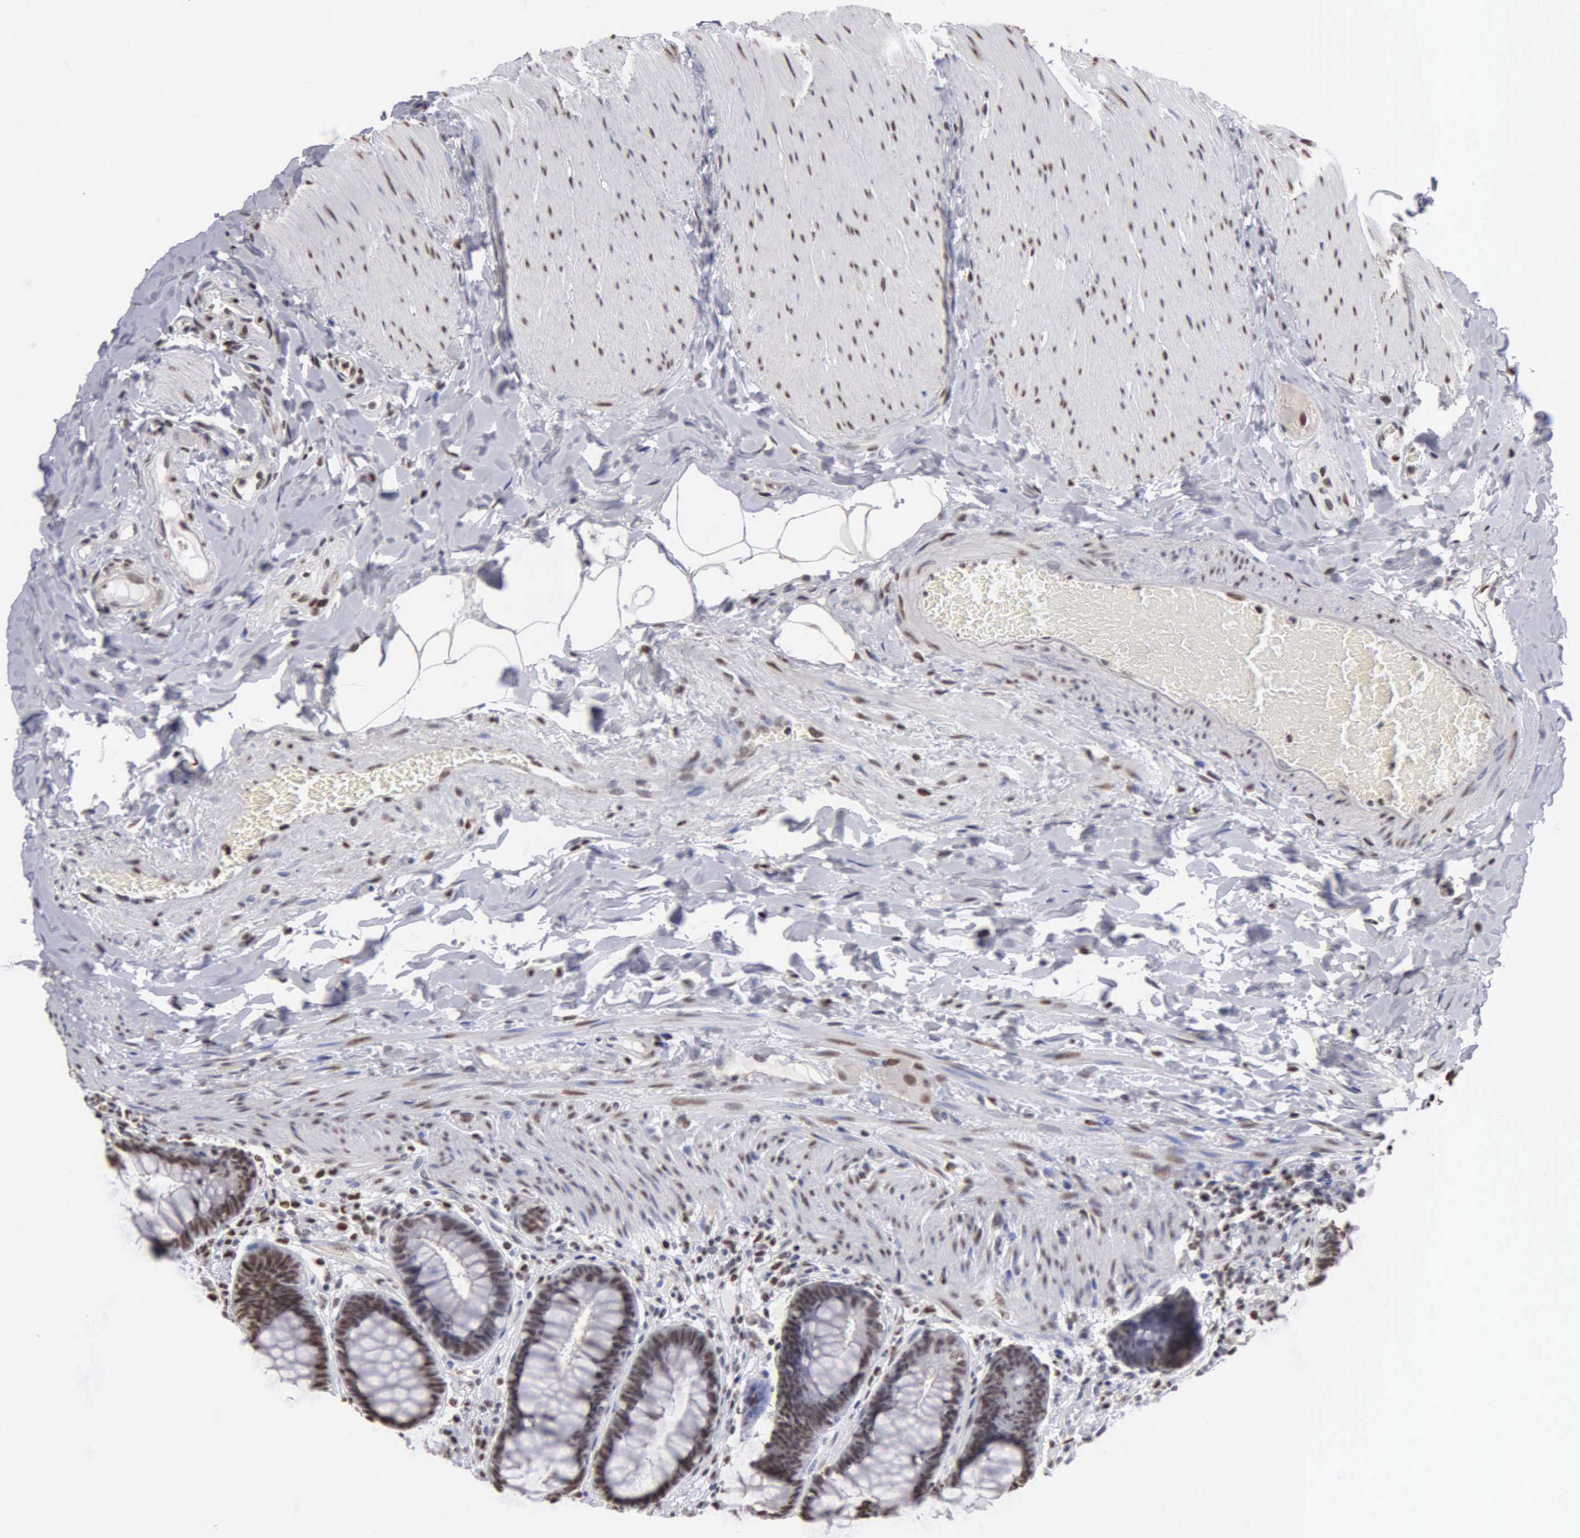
{"staining": {"intensity": "moderate", "quantity": "25%-75%", "location": "nuclear"}, "tissue": "rectum", "cell_type": "Glandular cells", "image_type": "normal", "snomed": [{"axis": "morphology", "description": "Normal tissue, NOS"}, {"axis": "topography", "description": "Rectum"}], "caption": "DAB immunohistochemical staining of normal human rectum demonstrates moderate nuclear protein expression in about 25%-75% of glandular cells.", "gene": "CCNG1", "patient": {"sex": "female", "age": 46}}